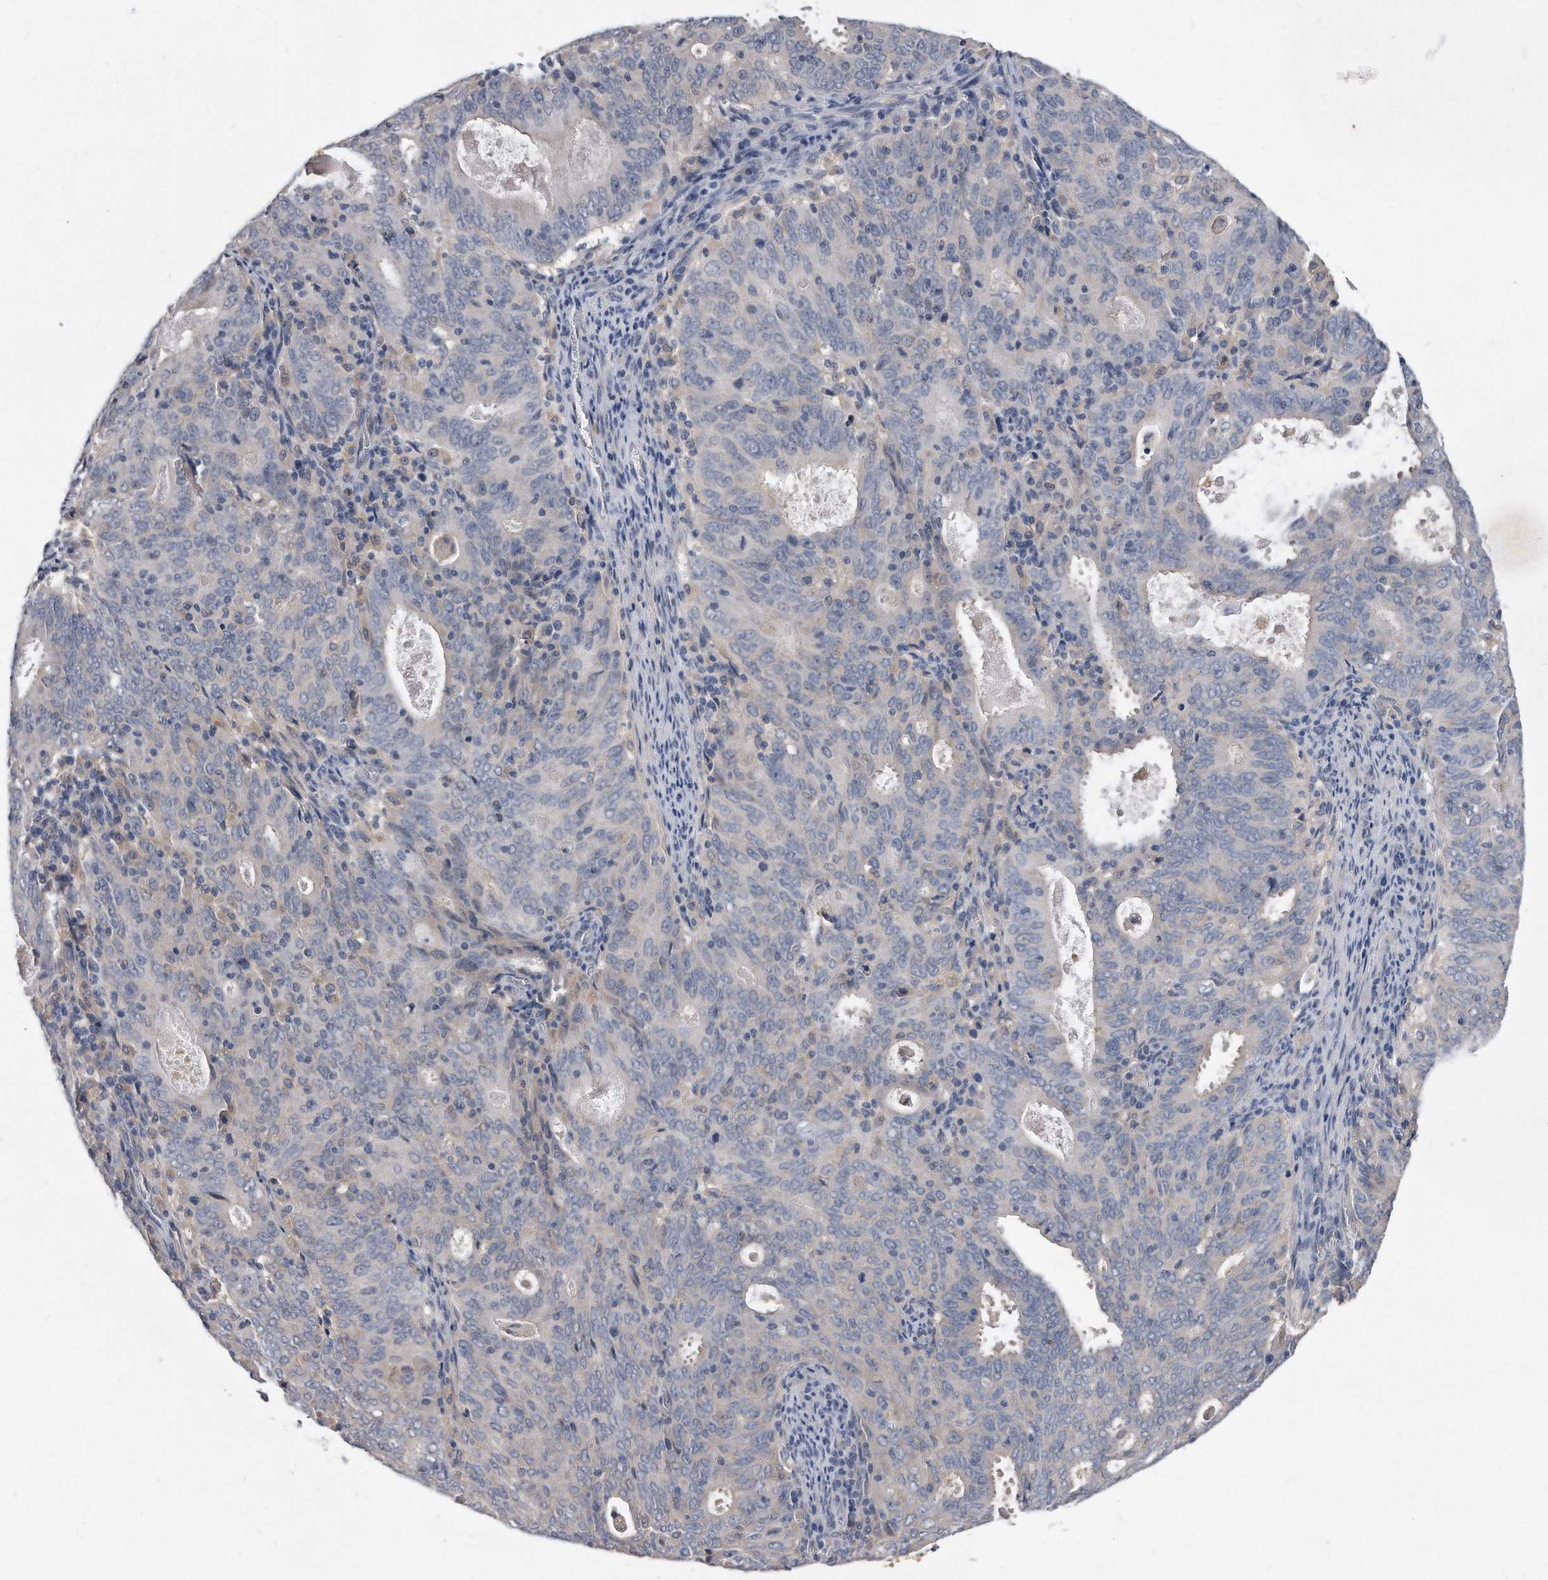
{"staining": {"intensity": "weak", "quantity": "<25%", "location": "cytoplasmic/membranous"}, "tissue": "cervical cancer", "cell_type": "Tumor cells", "image_type": "cancer", "snomed": [{"axis": "morphology", "description": "Adenocarcinoma, NOS"}, {"axis": "topography", "description": "Cervix"}], "caption": "Immunohistochemistry photomicrograph of neoplastic tissue: adenocarcinoma (cervical) stained with DAB (3,3'-diaminobenzidine) demonstrates no significant protein staining in tumor cells.", "gene": "HOMER3", "patient": {"sex": "female", "age": 44}}